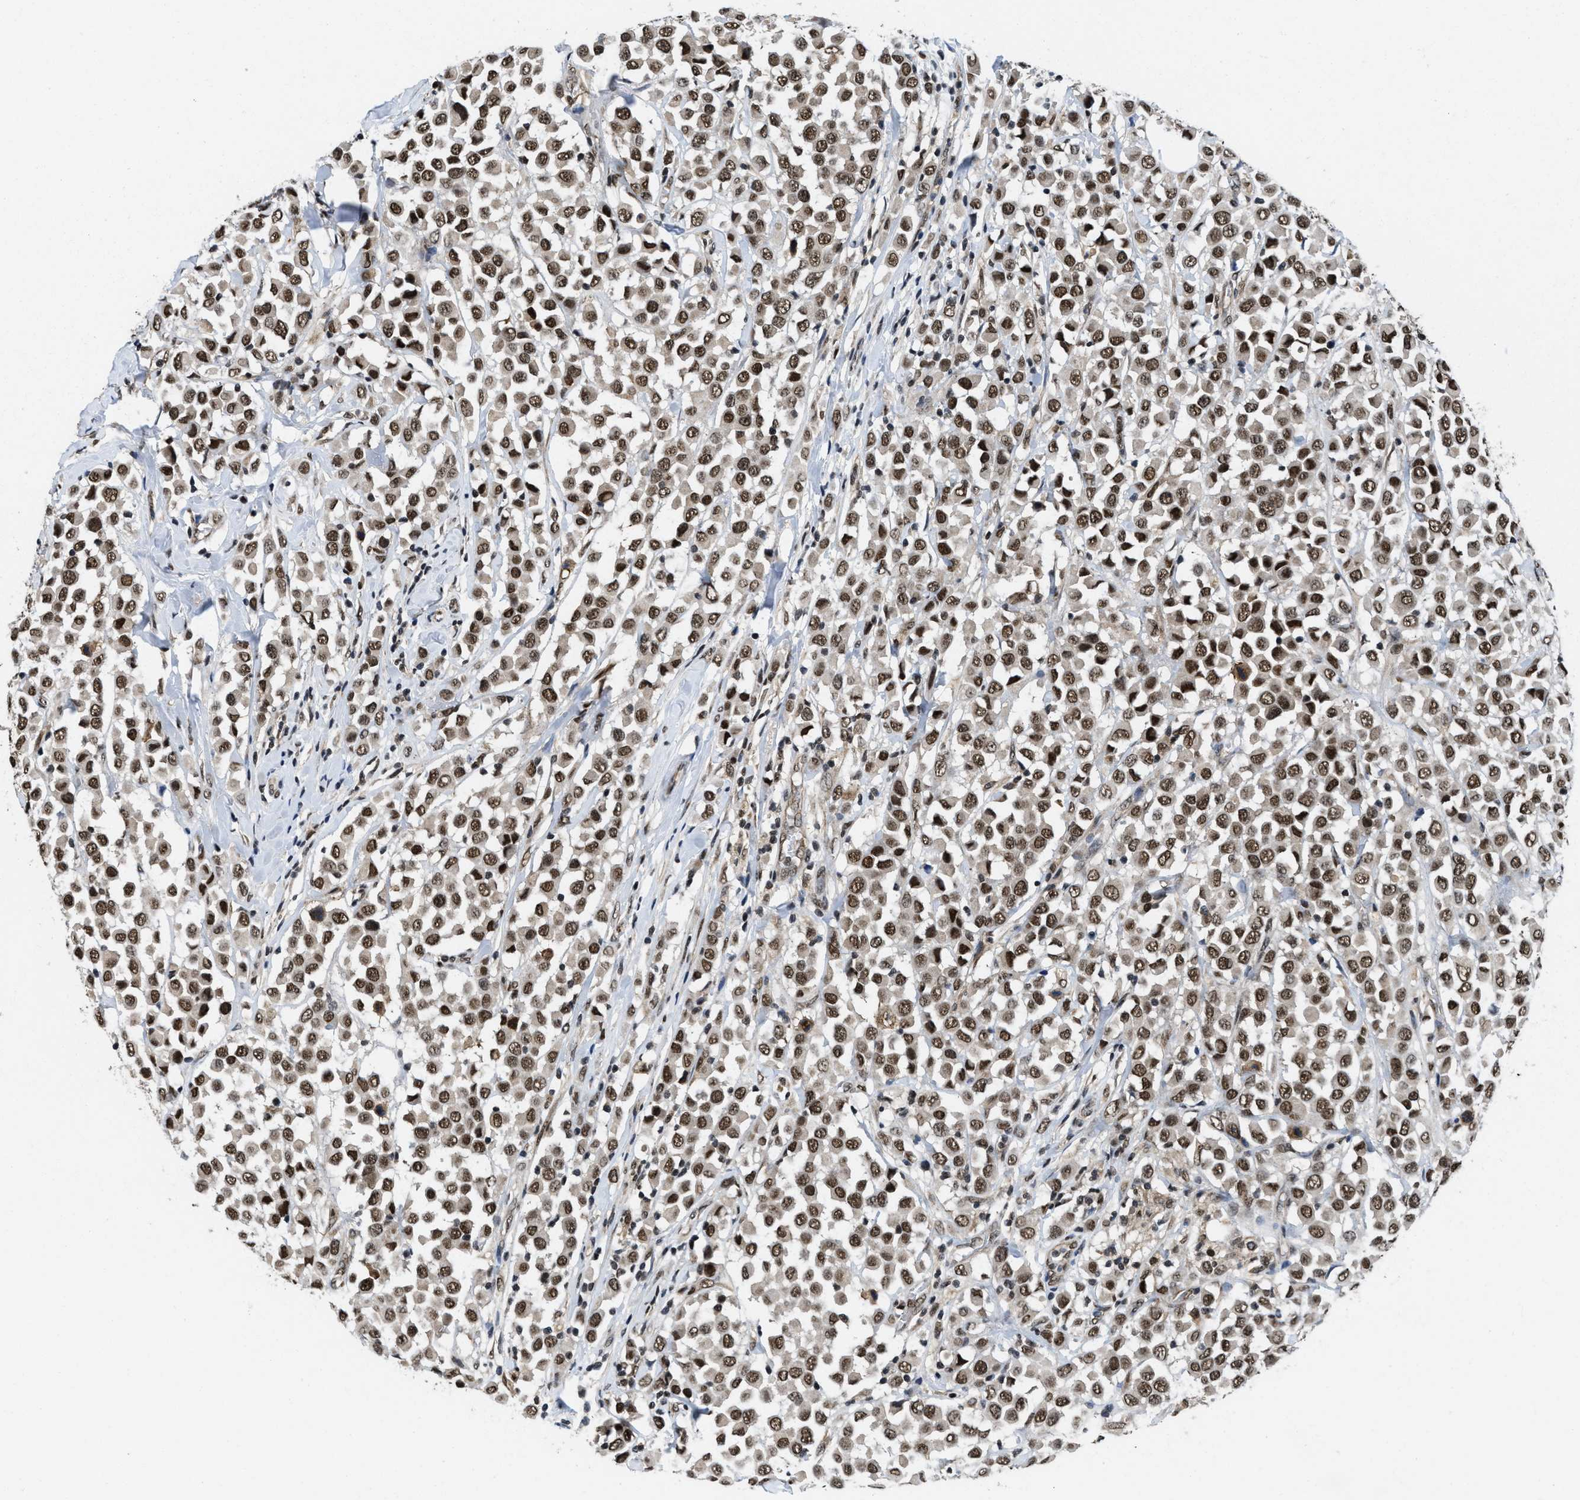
{"staining": {"intensity": "strong", "quantity": ">75%", "location": "nuclear"}, "tissue": "breast cancer", "cell_type": "Tumor cells", "image_type": "cancer", "snomed": [{"axis": "morphology", "description": "Duct carcinoma"}, {"axis": "topography", "description": "Breast"}], "caption": "Immunohistochemistry photomicrograph of neoplastic tissue: human breast cancer stained using immunohistochemistry demonstrates high levels of strong protein expression localized specifically in the nuclear of tumor cells, appearing as a nuclear brown color.", "gene": "SAFB", "patient": {"sex": "female", "age": 61}}